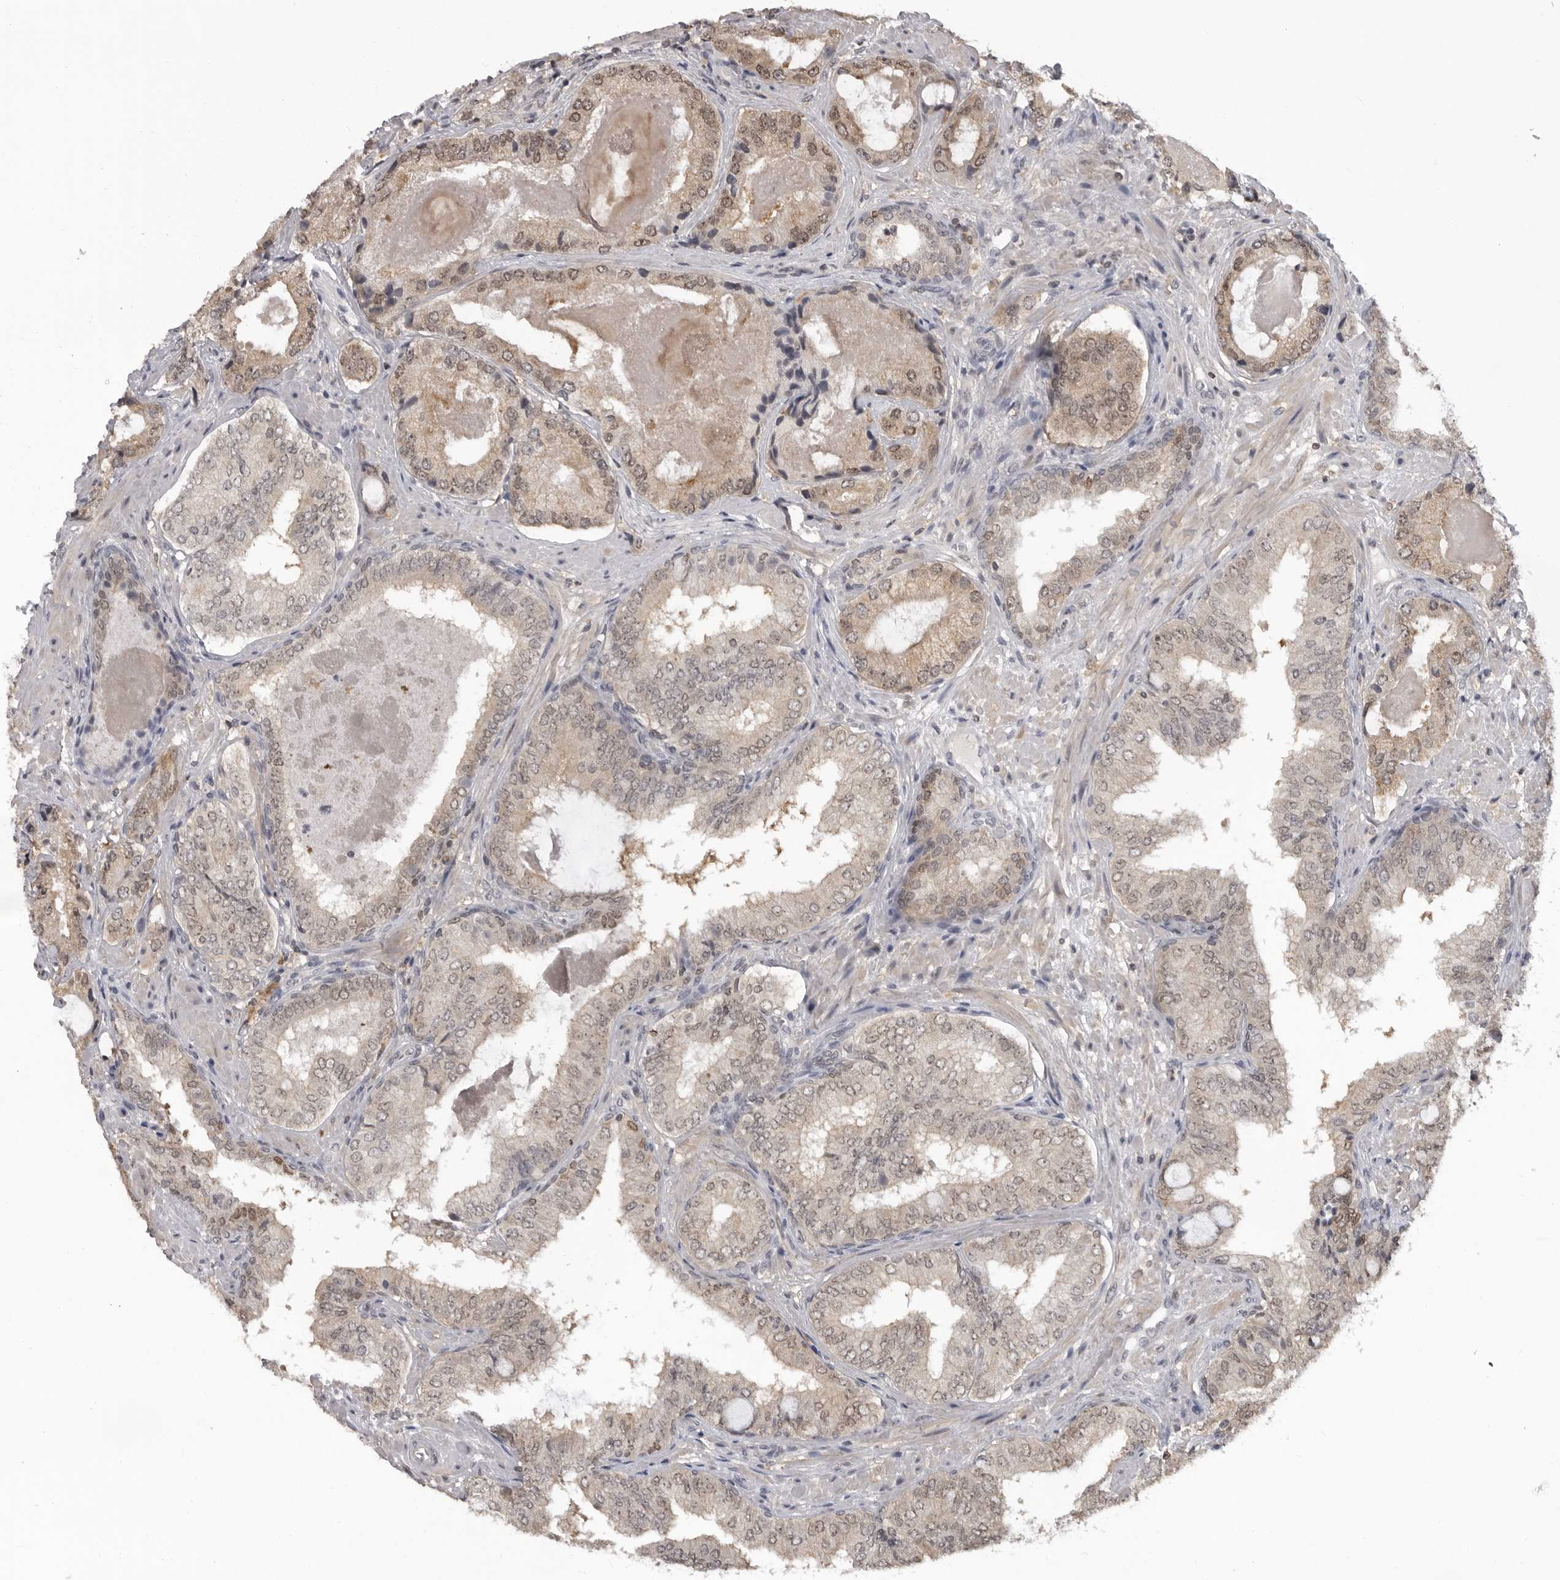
{"staining": {"intensity": "weak", "quantity": ">75%", "location": "cytoplasmic/membranous,nuclear"}, "tissue": "prostate cancer", "cell_type": "Tumor cells", "image_type": "cancer", "snomed": [{"axis": "morphology", "description": "Normal tissue, NOS"}, {"axis": "morphology", "description": "Adenocarcinoma, High grade"}, {"axis": "topography", "description": "Prostate"}, {"axis": "topography", "description": "Peripheral nerve tissue"}], "caption": "IHC of human prostate cancer (adenocarcinoma (high-grade)) demonstrates low levels of weak cytoplasmic/membranous and nuclear positivity in about >75% of tumor cells.", "gene": "PDCL3", "patient": {"sex": "male", "age": 59}}